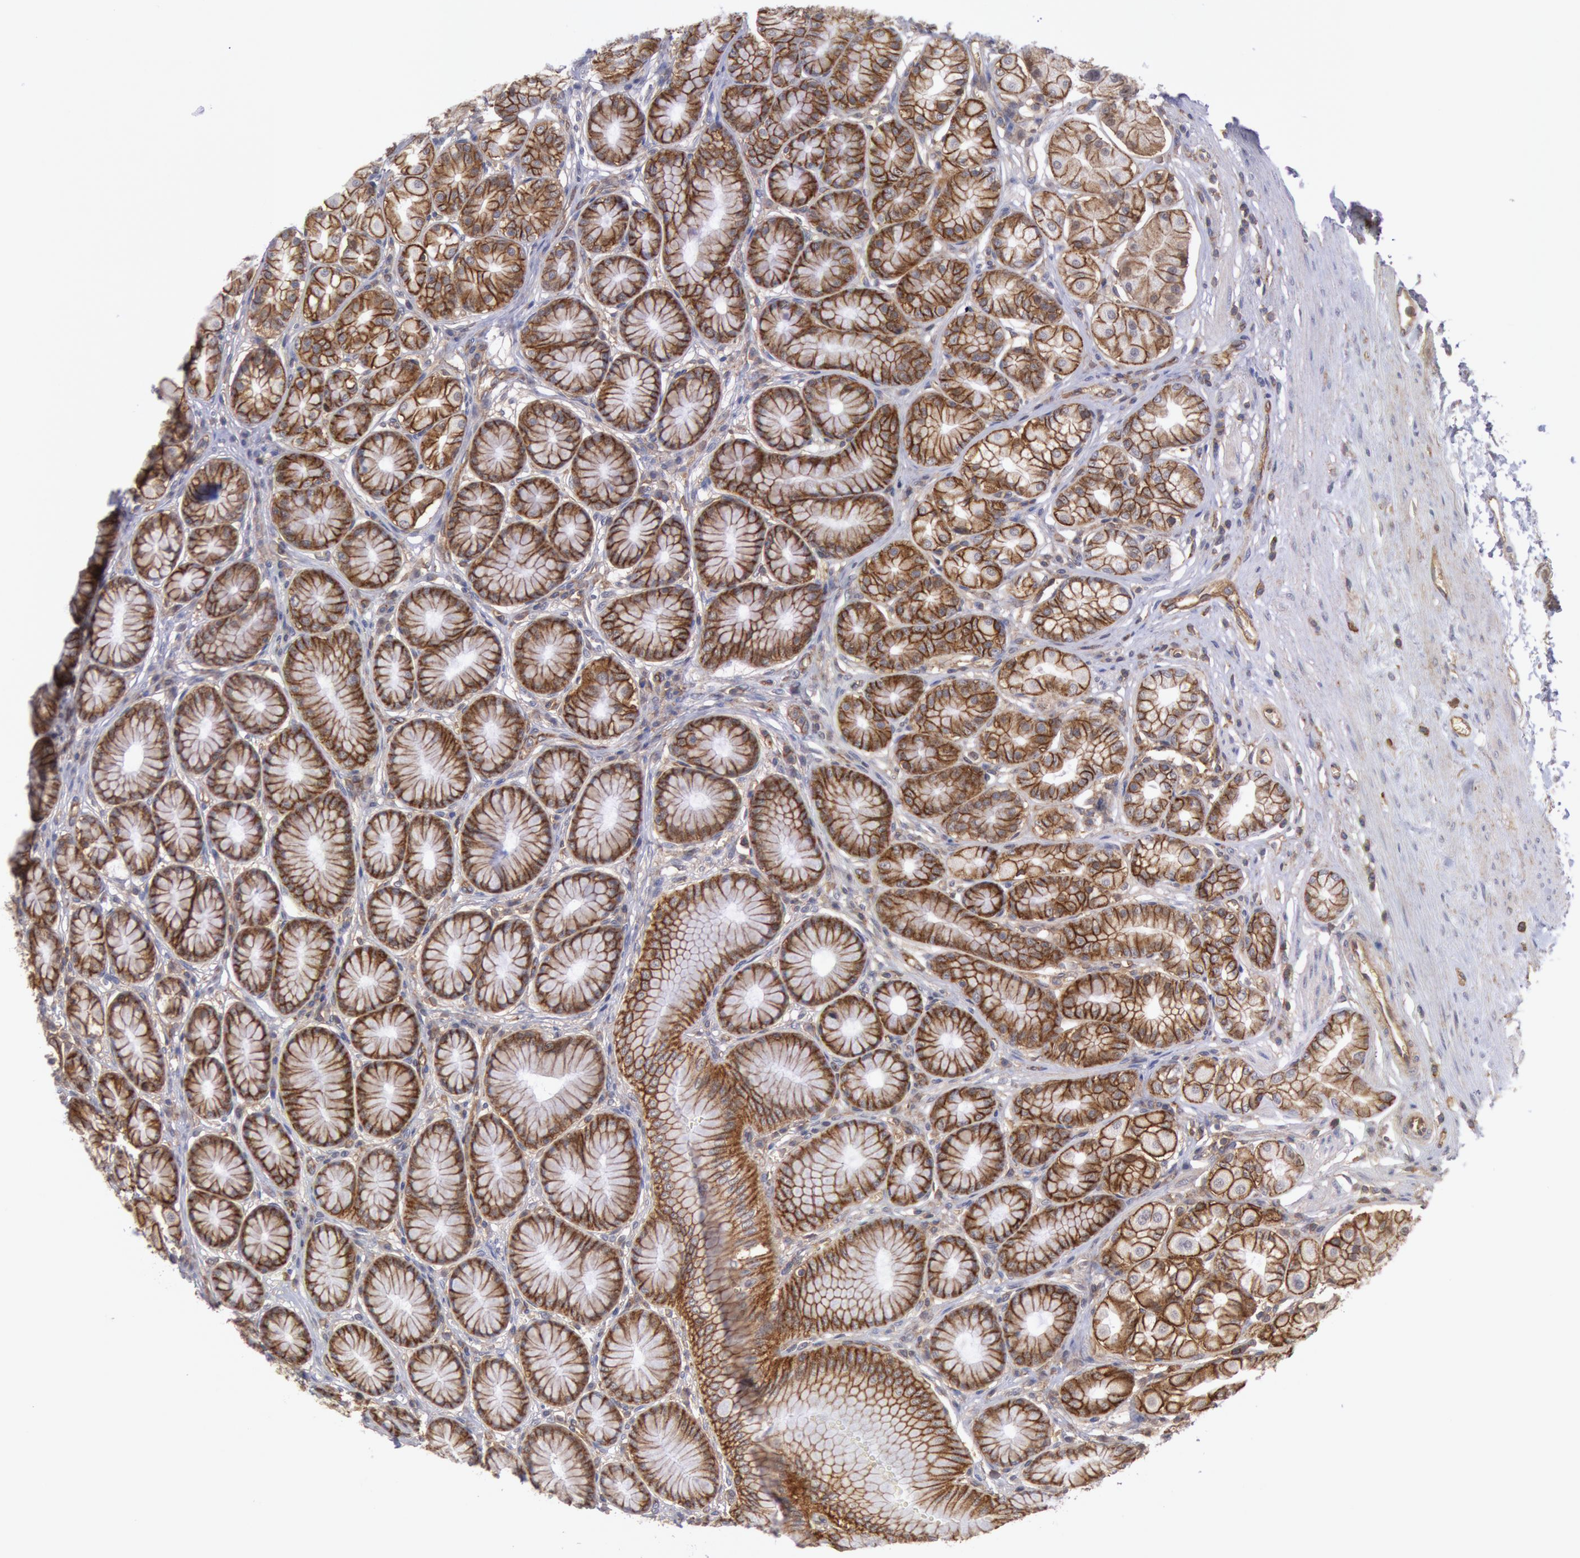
{"staining": {"intensity": "strong", "quantity": ">75%", "location": "cytoplasmic/membranous"}, "tissue": "stomach", "cell_type": "Glandular cells", "image_type": "normal", "snomed": [{"axis": "morphology", "description": "Normal tissue, NOS"}, {"axis": "topography", "description": "Stomach"}, {"axis": "topography", "description": "Stomach, lower"}], "caption": "Immunohistochemistry of unremarkable stomach shows high levels of strong cytoplasmic/membranous positivity in approximately >75% of glandular cells. The staining is performed using DAB brown chromogen to label protein expression. The nuclei are counter-stained blue using hematoxylin.", "gene": "STX4", "patient": {"sex": "male", "age": 76}}